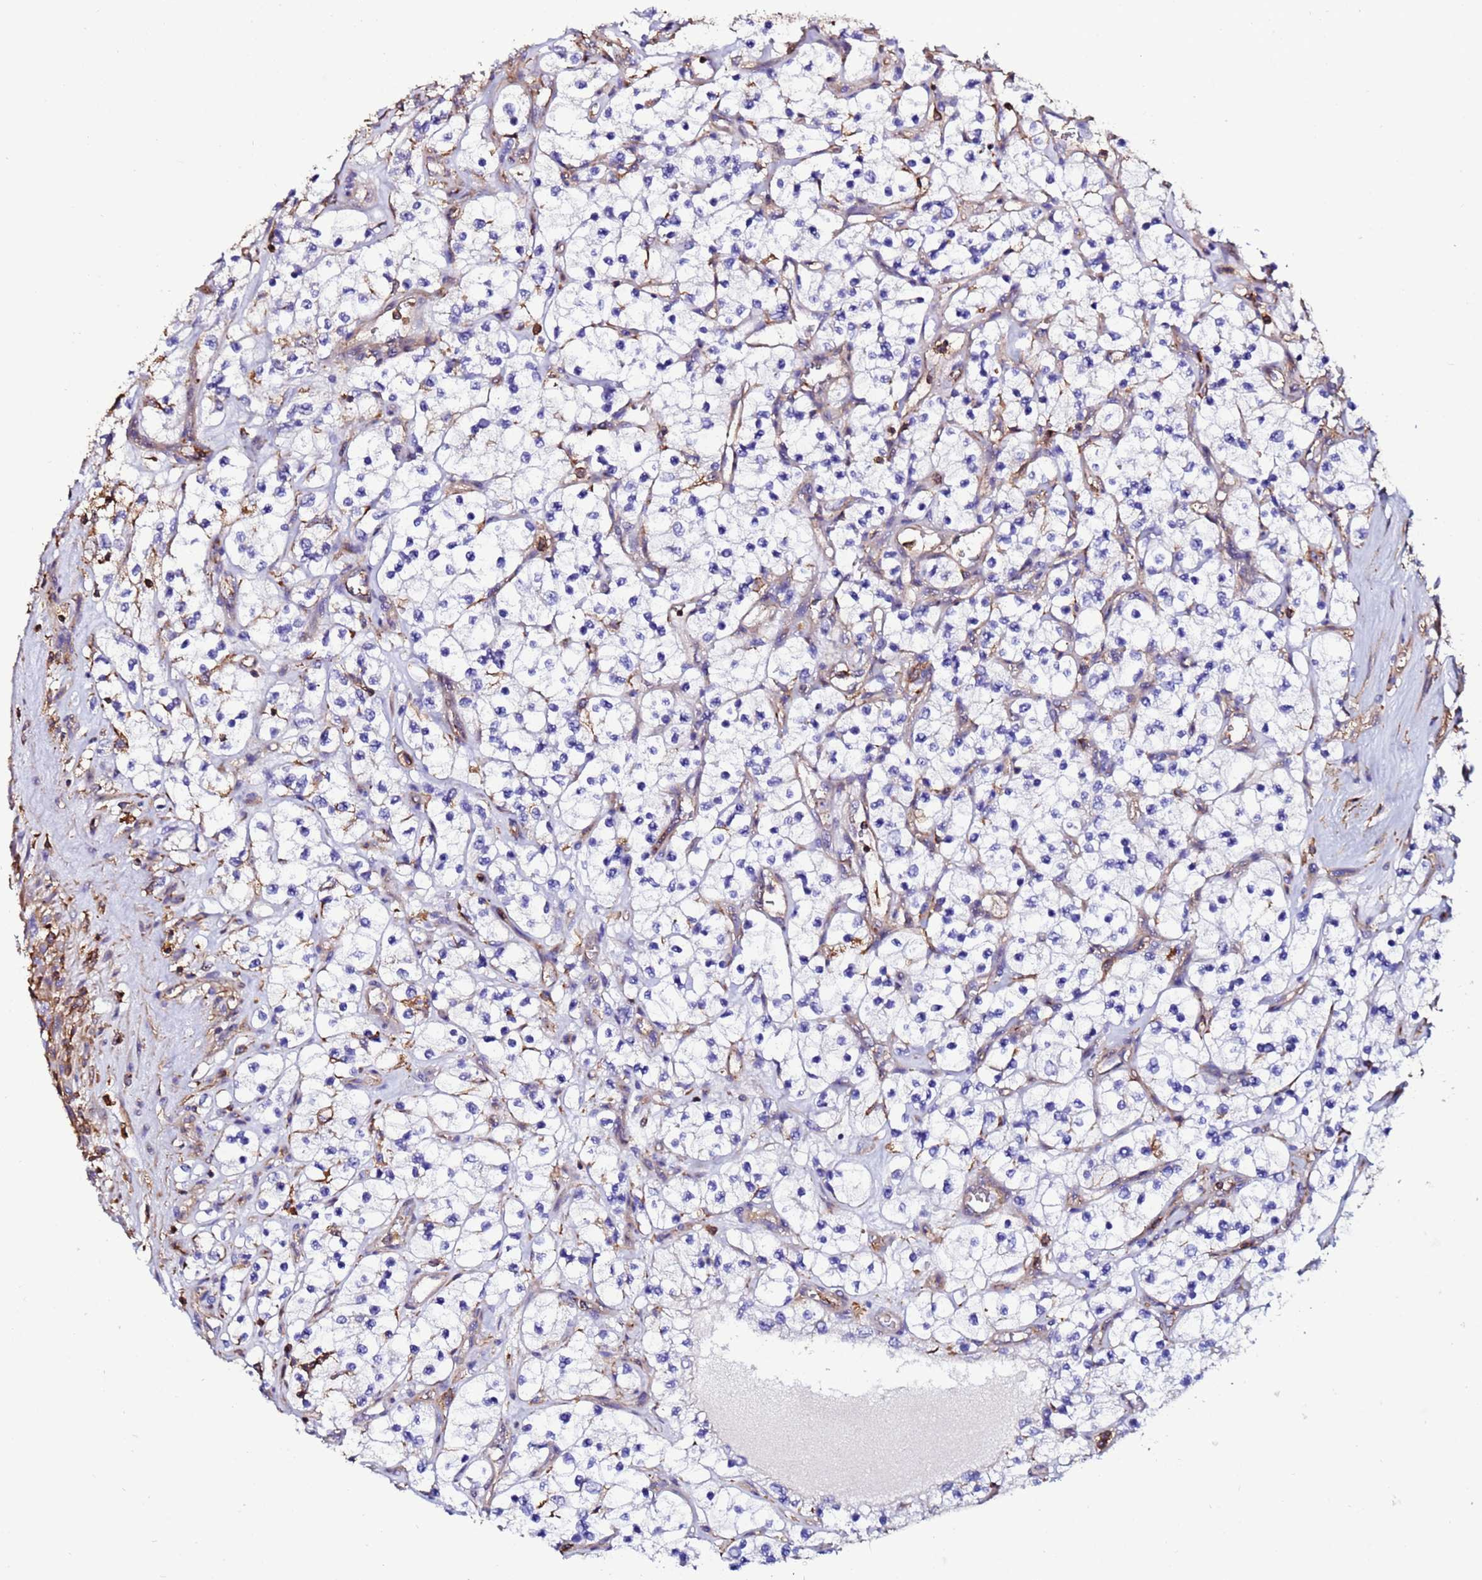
{"staining": {"intensity": "negative", "quantity": "none", "location": "none"}, "tissue": "renal cancer", "cell_type": "Tumor cells", "image_type": "cancer", "snomed": [{"axis": "morphology", "description": "Adenocarcinoma, NOS"}, {"axis": "topography", "description": "Kidney"}], "caption": "An image of human renal cancer (adenocarcinoma) is negative for staining in tumor cells.", "gene": "ACTB", "patient": {"sex": "female", "age": 69}}